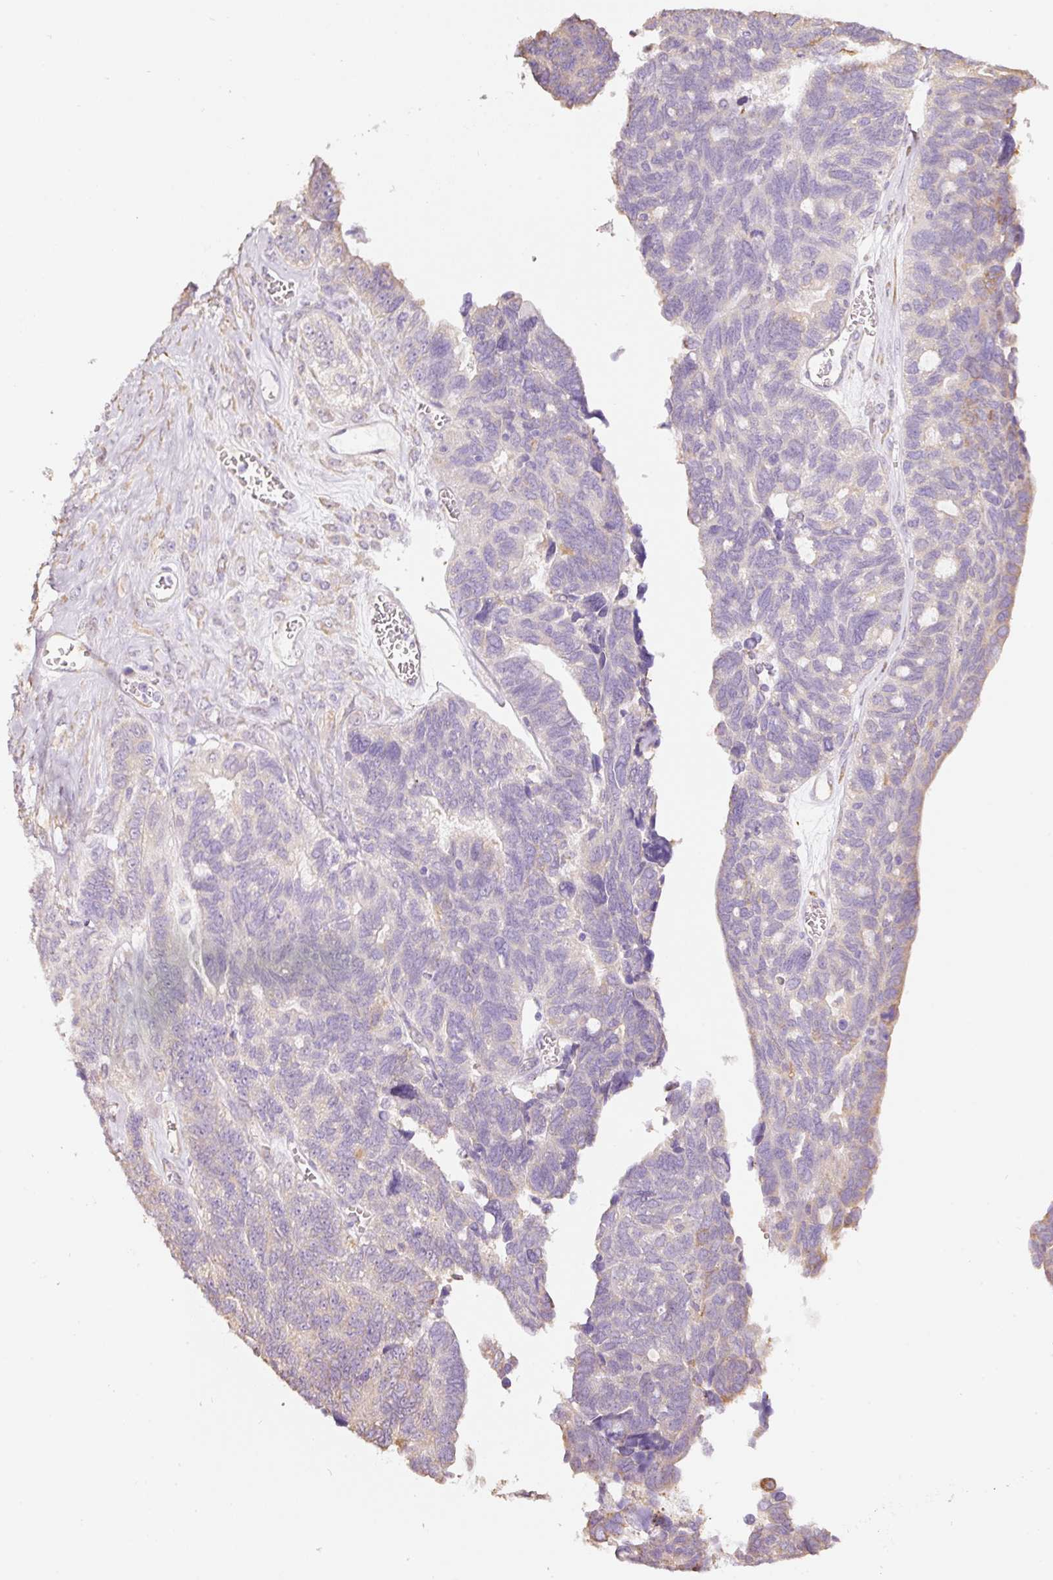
{"staining": {"intensity": "negative", "quantity": "none", "location": "none"}, "tissue": "ovarian cancer", "cell_type": "Tumor cells", "image_type": "cancer", "snomed": [{"axis": "morphology", "description": "Cystadenocarcinoma, serous, NOS"}, {"axis": "topography", "description": "Ovary"}], "caption": "Ovarian cancer (serous cystadenocarcinoma) was stained to show a protein in brown. There is no significant staining in tumor cells.", "gene": "GCG", "patient": {"sex": "female", "age": 79}}